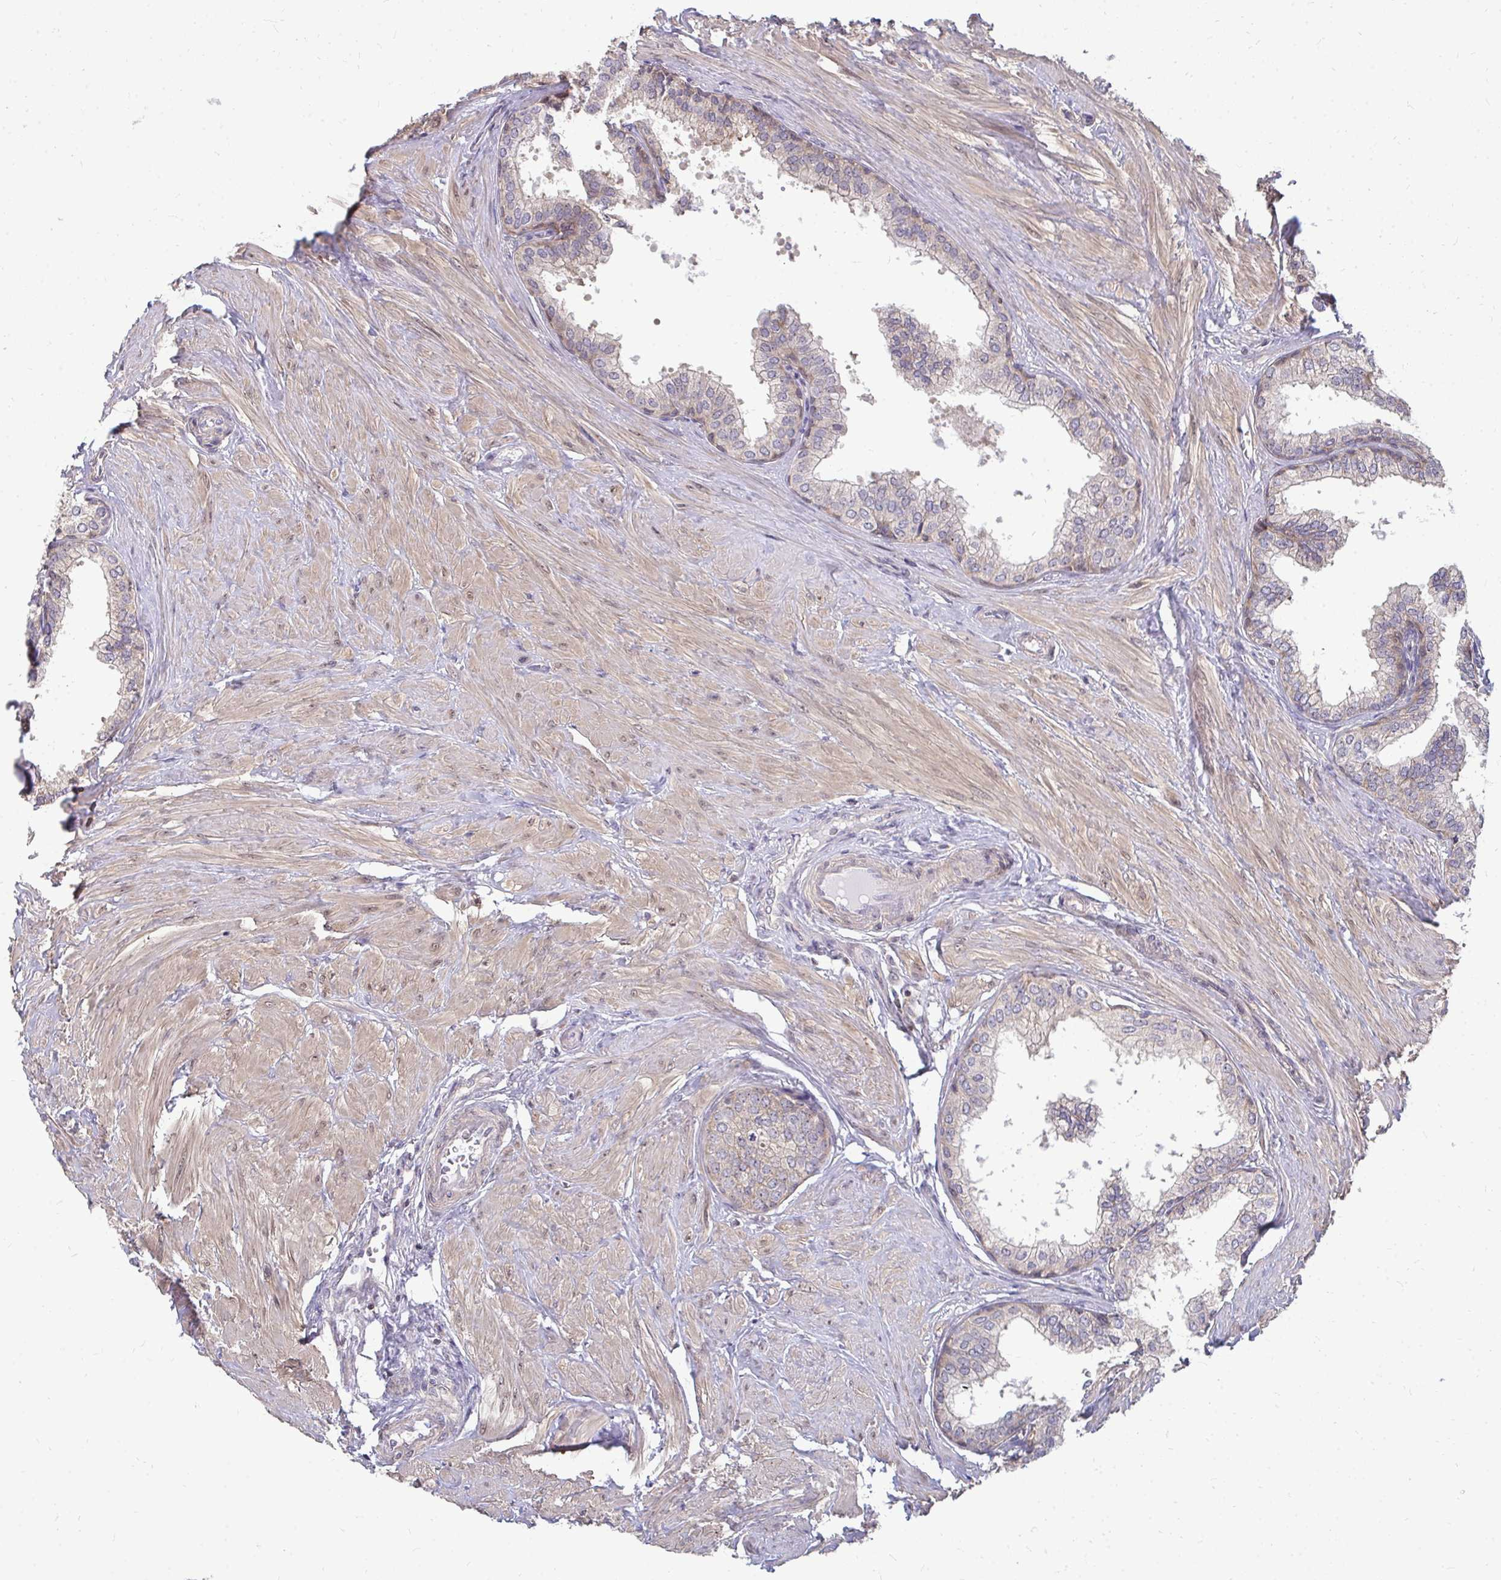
{"staining": {"intensity": "weak", "quantity": "25%-75%", "location": "cytoplasmic/membranous"}, "tissue": "prostate", "cell_type": "Glandular cells", "image_type": "normal", "snomed": [{"axis": "morphology", "description": "Normal tissue, NOS"}, {"axis": "topography", "description": "Prostate"}, {"axis": "topography", "description": "Peripheral nerve tissue"}], "caption": "Protein expression analysis of normal prostate demonstrates weak cytoplasmic/membranous staining in approximately 25%-75% of glandular cells.", "gene": "DNAJA2", "patient": {"sex": "male", "age": 55}}